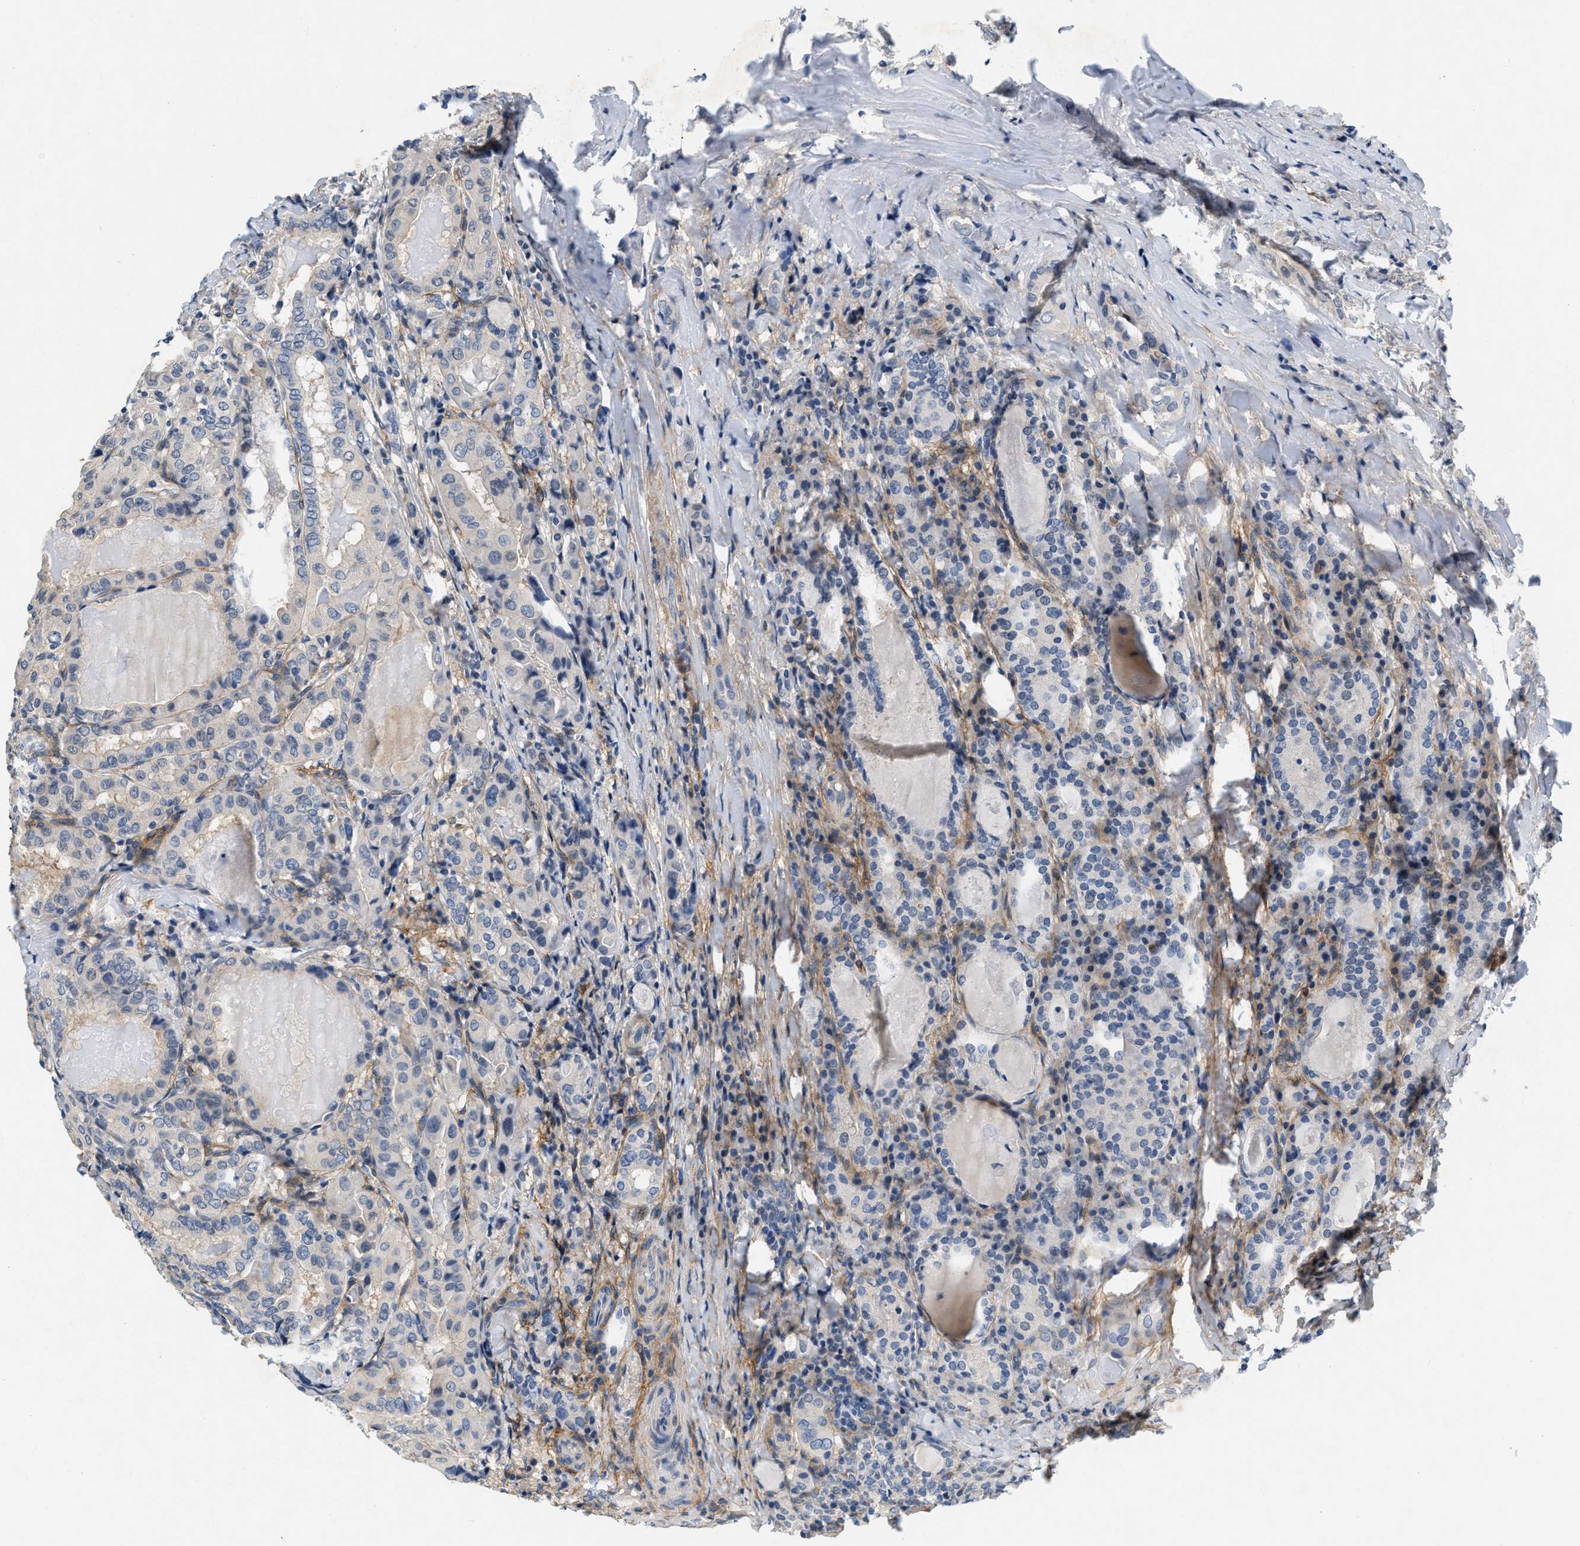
{"staining": {"intensity": "negative", "quantity": "none", "location": "none"}, "tissue": "thyroid cancer", "cell_type": "Tumor cells", "image_type": "cancer", "snomed": [{"axis": "morphology", "description": "Papillary adenocarcinoma, NOS"}, {"axis": "topography", "description": "Thyroid gland"}], "caption": "Image shows no significant protein positivity in tumor cells of papillary adenocarcinoma (thyroid).", "gene": "PDGFRA", "patient": {"sex": "female", "age": 42}}